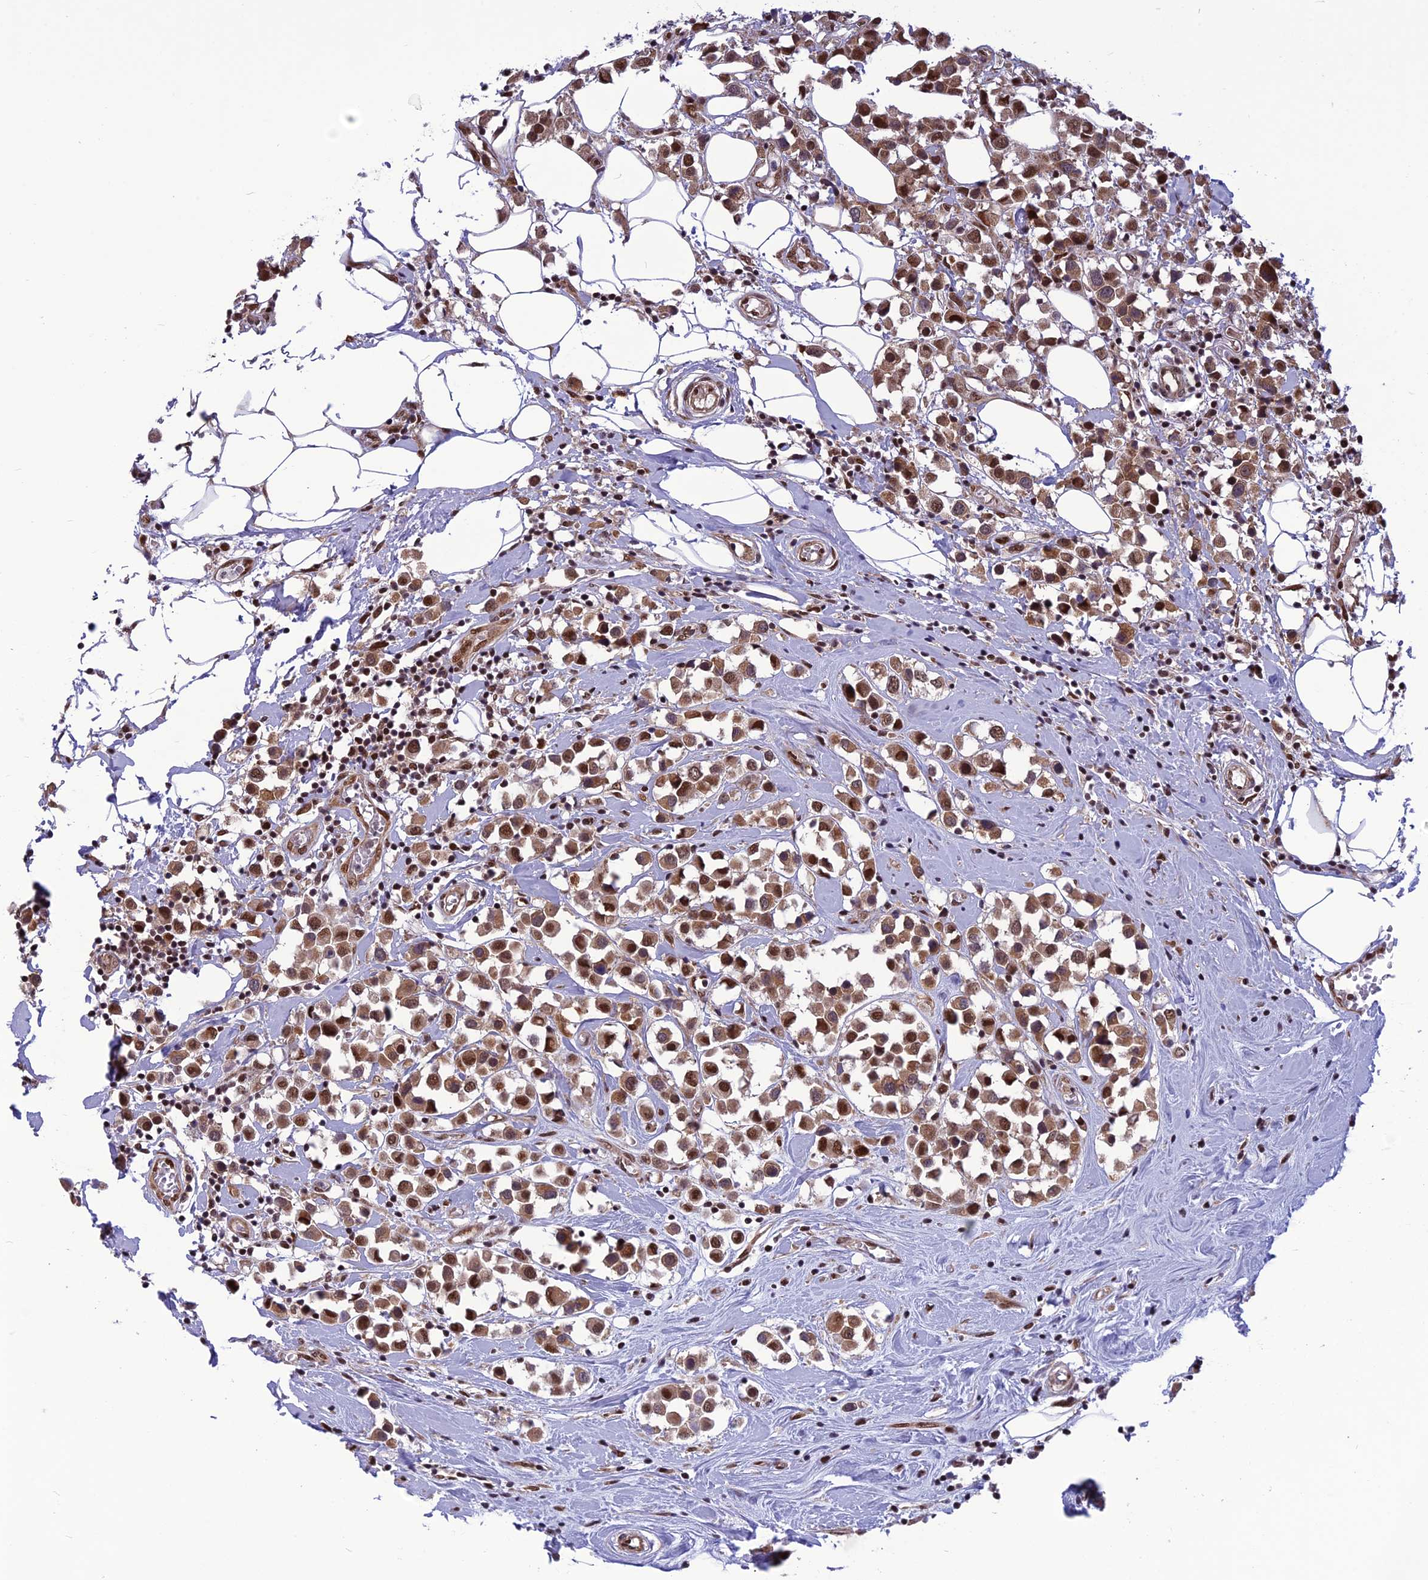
{"staining": {"intensity": "moderate", "quantity": ">75%", "location": "cytoplasmic/membranous,nuclear"}, "tissue": "breast cancer", "cell_type": "Tumor cells", "image_type": "cancer", "snomed": [{"axis": "morphology", "description": "Duct carcinoma"}, {"axis": "topography", "description": "Breast"}], "caption": "This histopathology image demonstrates immunohistochemistry staining of breast infiltrating ductal carcinoma, with medium moderate cytoplasmic/membranous and nuclear expression in about >75% of tumor cells.", "gene": "RTRAF", "patient": {"sex": "female", "age": 61}}